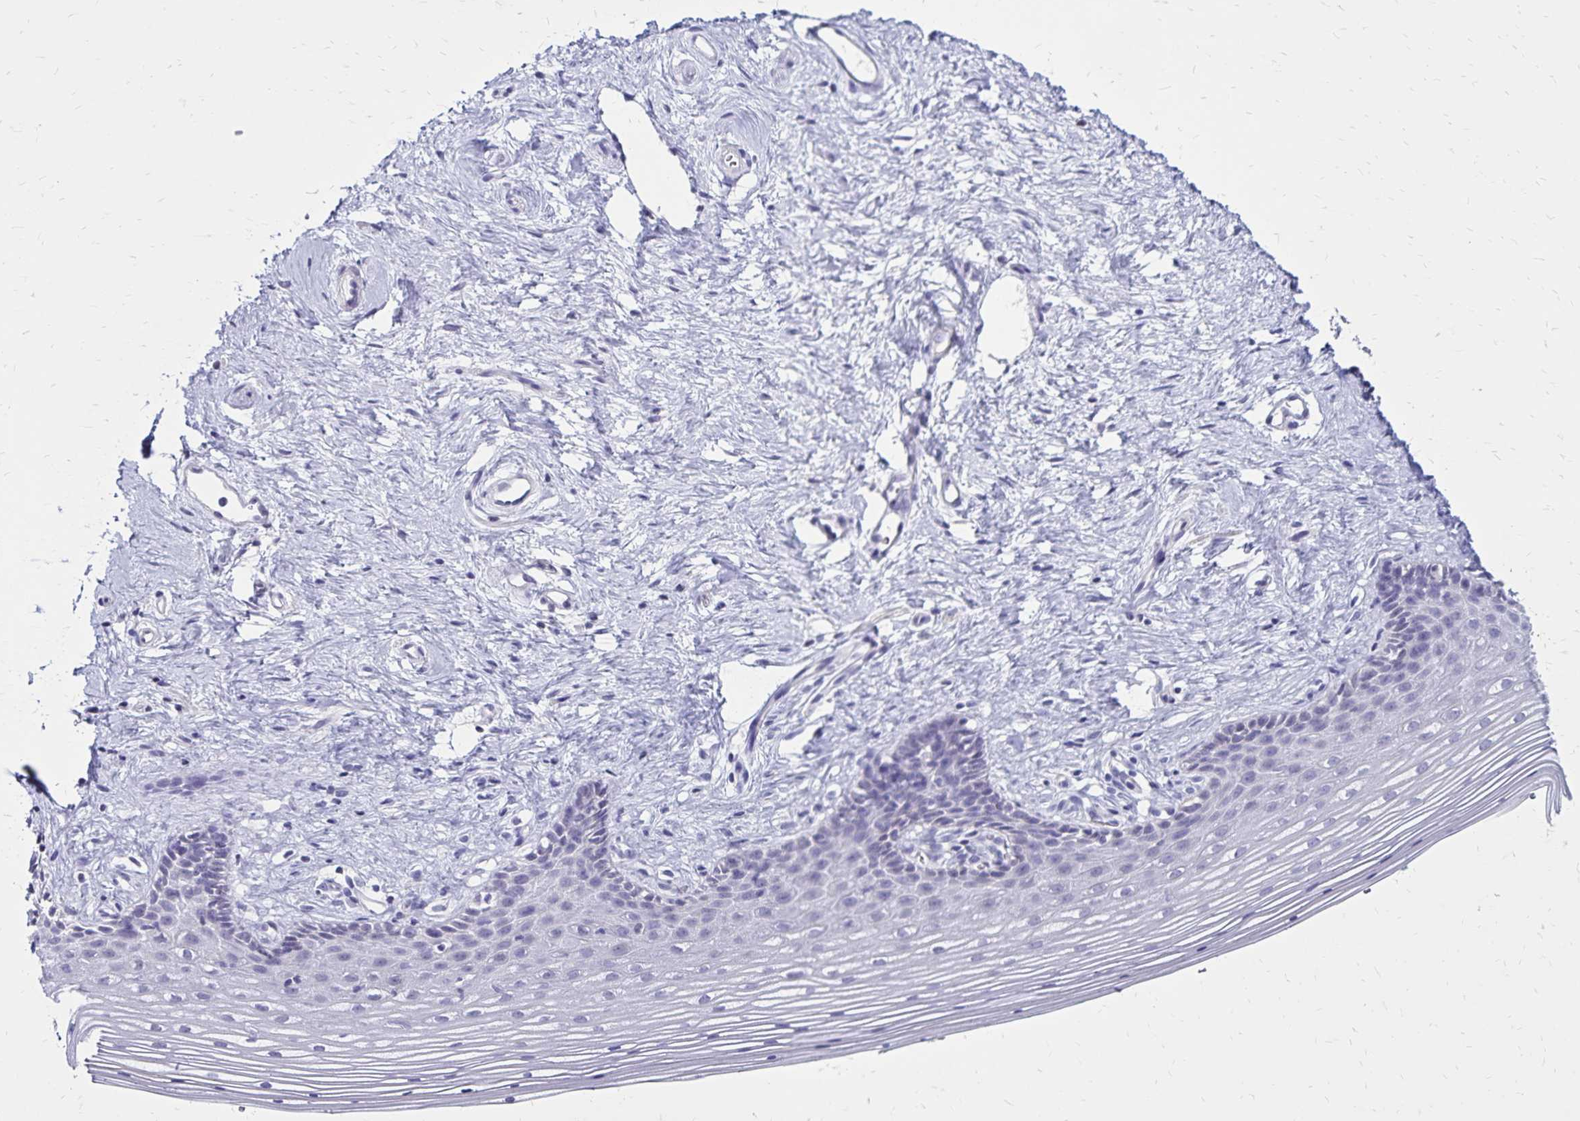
{"staining": {"intensity": "negative", "quantity": "none", "location": "none"}, "tissue": "vagina", "cell_type": "Squamous epithelial cells", "image_type": "normal", "snomed": [{"axis": "morphology", "description": "Normal tissue, NOS"}, {"axis": "topography", "description": "Vagina"}], "caption": "The histopathology image shows no significant positivity in squamous epithelial cells of vagina.", "gene": "SH3GL3", "patient": {"sex": "female", "age": 42}}